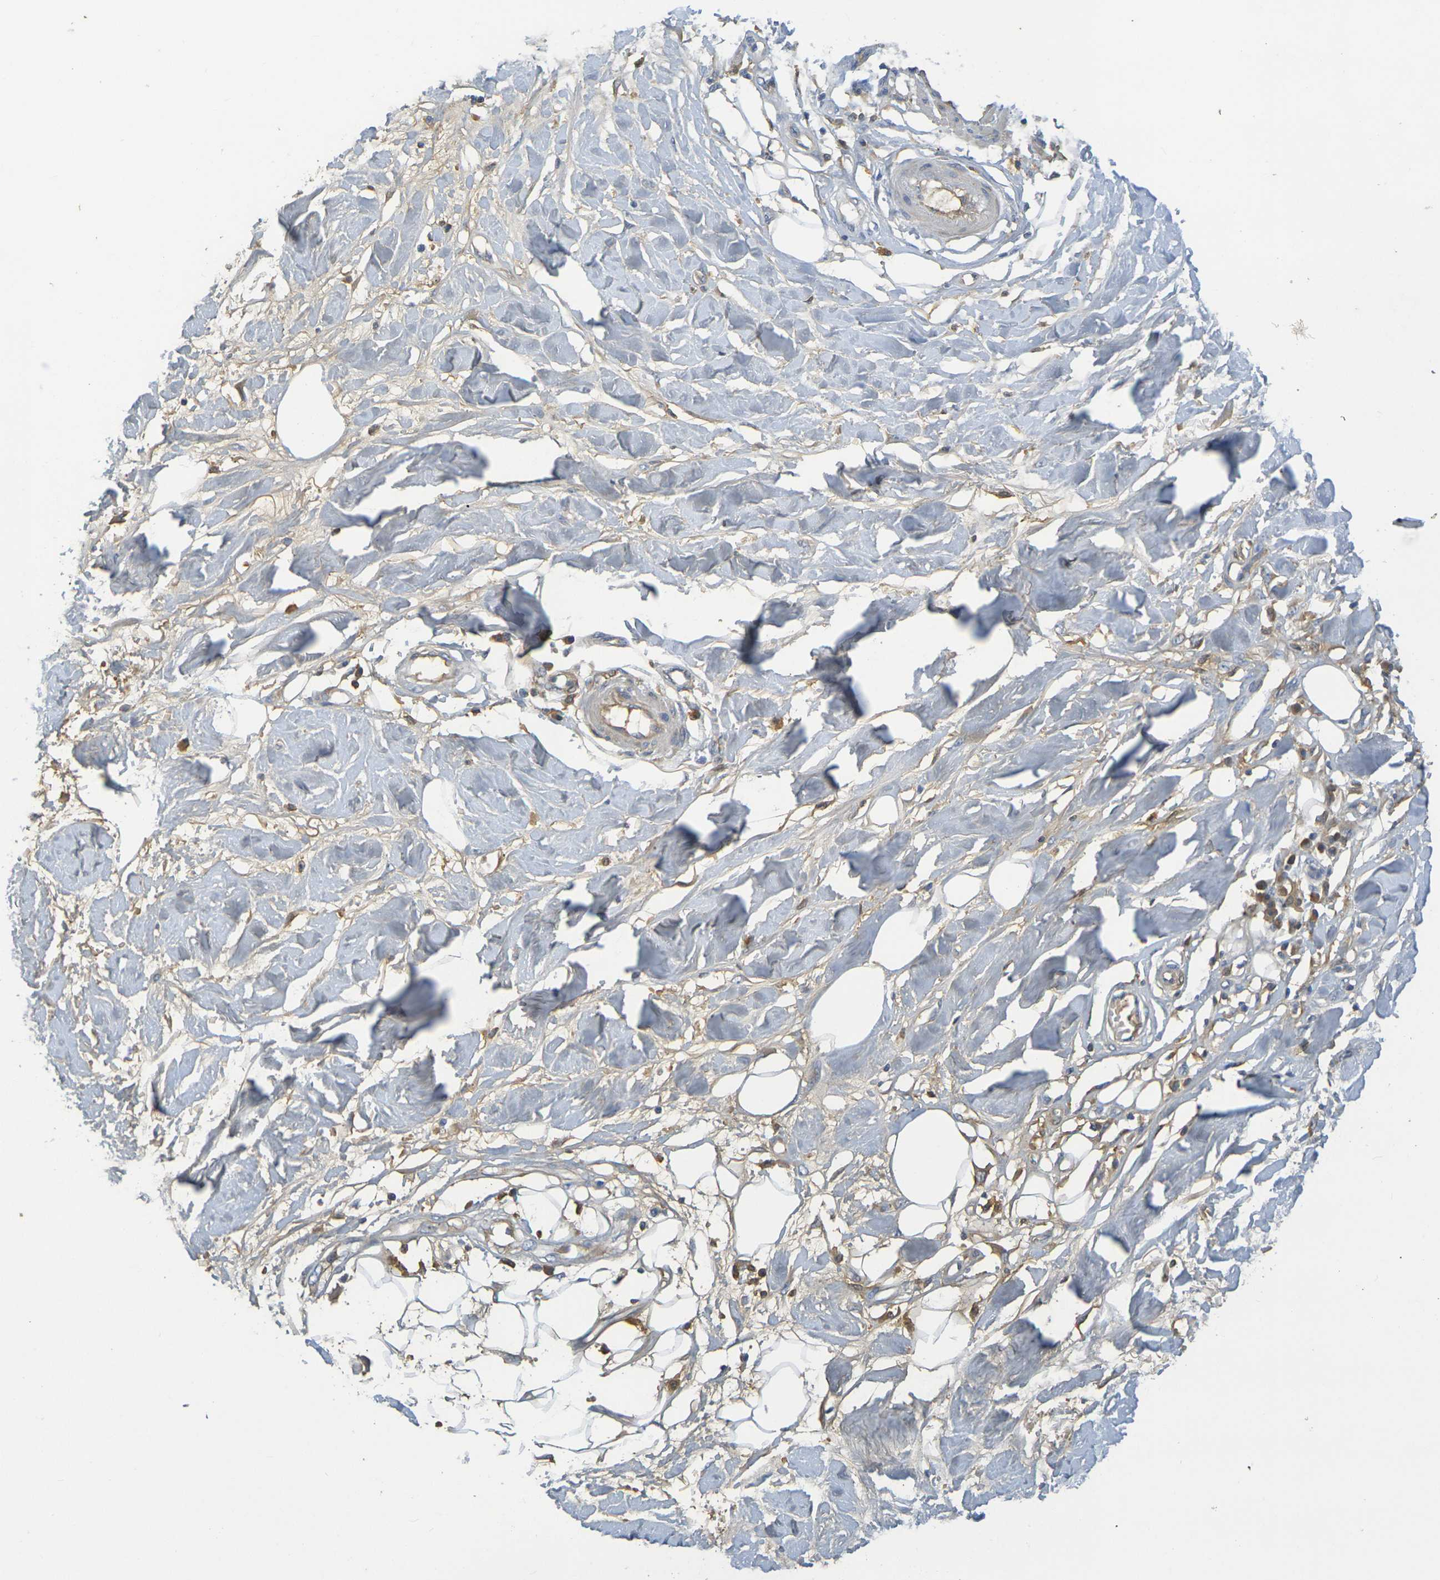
{"staining": {"intensity": "weak", "quantity": "25%-75%", "location": "cytoplasmic/membranous"}, "tissue": "adipose tissue", "cell_type": "Adipocytes", "image_type": "normal", "snomed": [{"axis": "morphology", "description": "Normal tissue, NOS"}, {"axis": "morphology", "description": "Squamous cell carcinoma, NOS"}, {"axis": "topography", "description": "Skin"}, {"axis": "topography", "description": "Peripheral nerve tissue"}], "caption": "The immunohistochemical stain shows weak cytoplasmic/membranous expression in adipocytes of normal adipose tissue. (IHC, brightfield microscopy, high magnification).", "gene": "C1QA", "patient": {"sex": "male", "age": 83}}